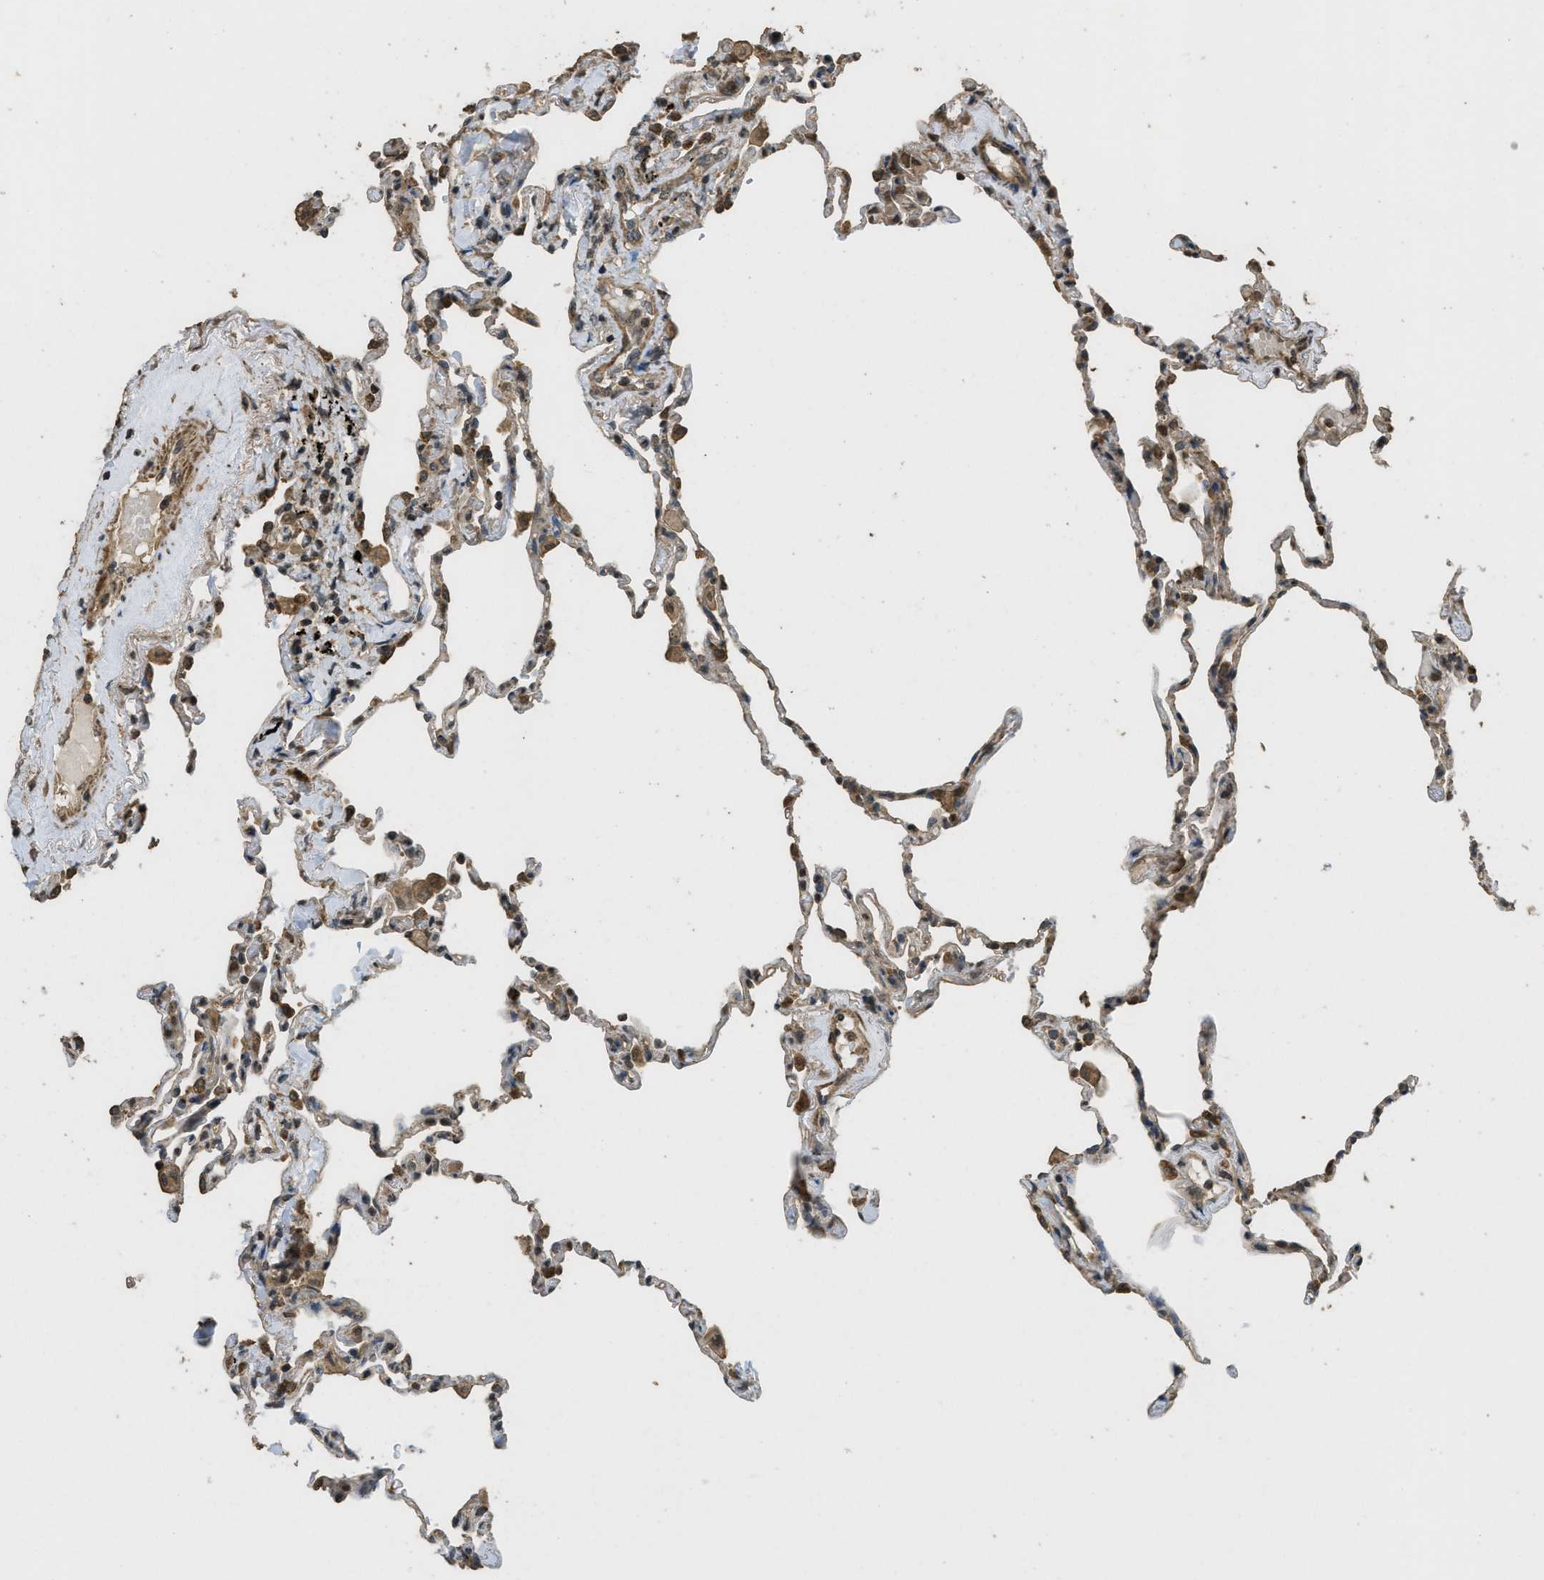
{"staining": {"intensity": "strong", "quantity": "25%-75%", "location": "cytoplasmic/membranous"}, "tissue": "lung", "cell_type": "Alveolar cells", "image_type": "normal", "snomed": [{"axis": "morphology", "description": "Normal tissue, NOS"}, {"axis": "topography", "description": "Lung"}], "caption": "Lung stained with IHC exhibits strong cytoplasmic/membranous expression in approximately 25%-75% of alveolar cells.", "gene": "CTPS1", "patient": {"sex": "male", "age": 59}}